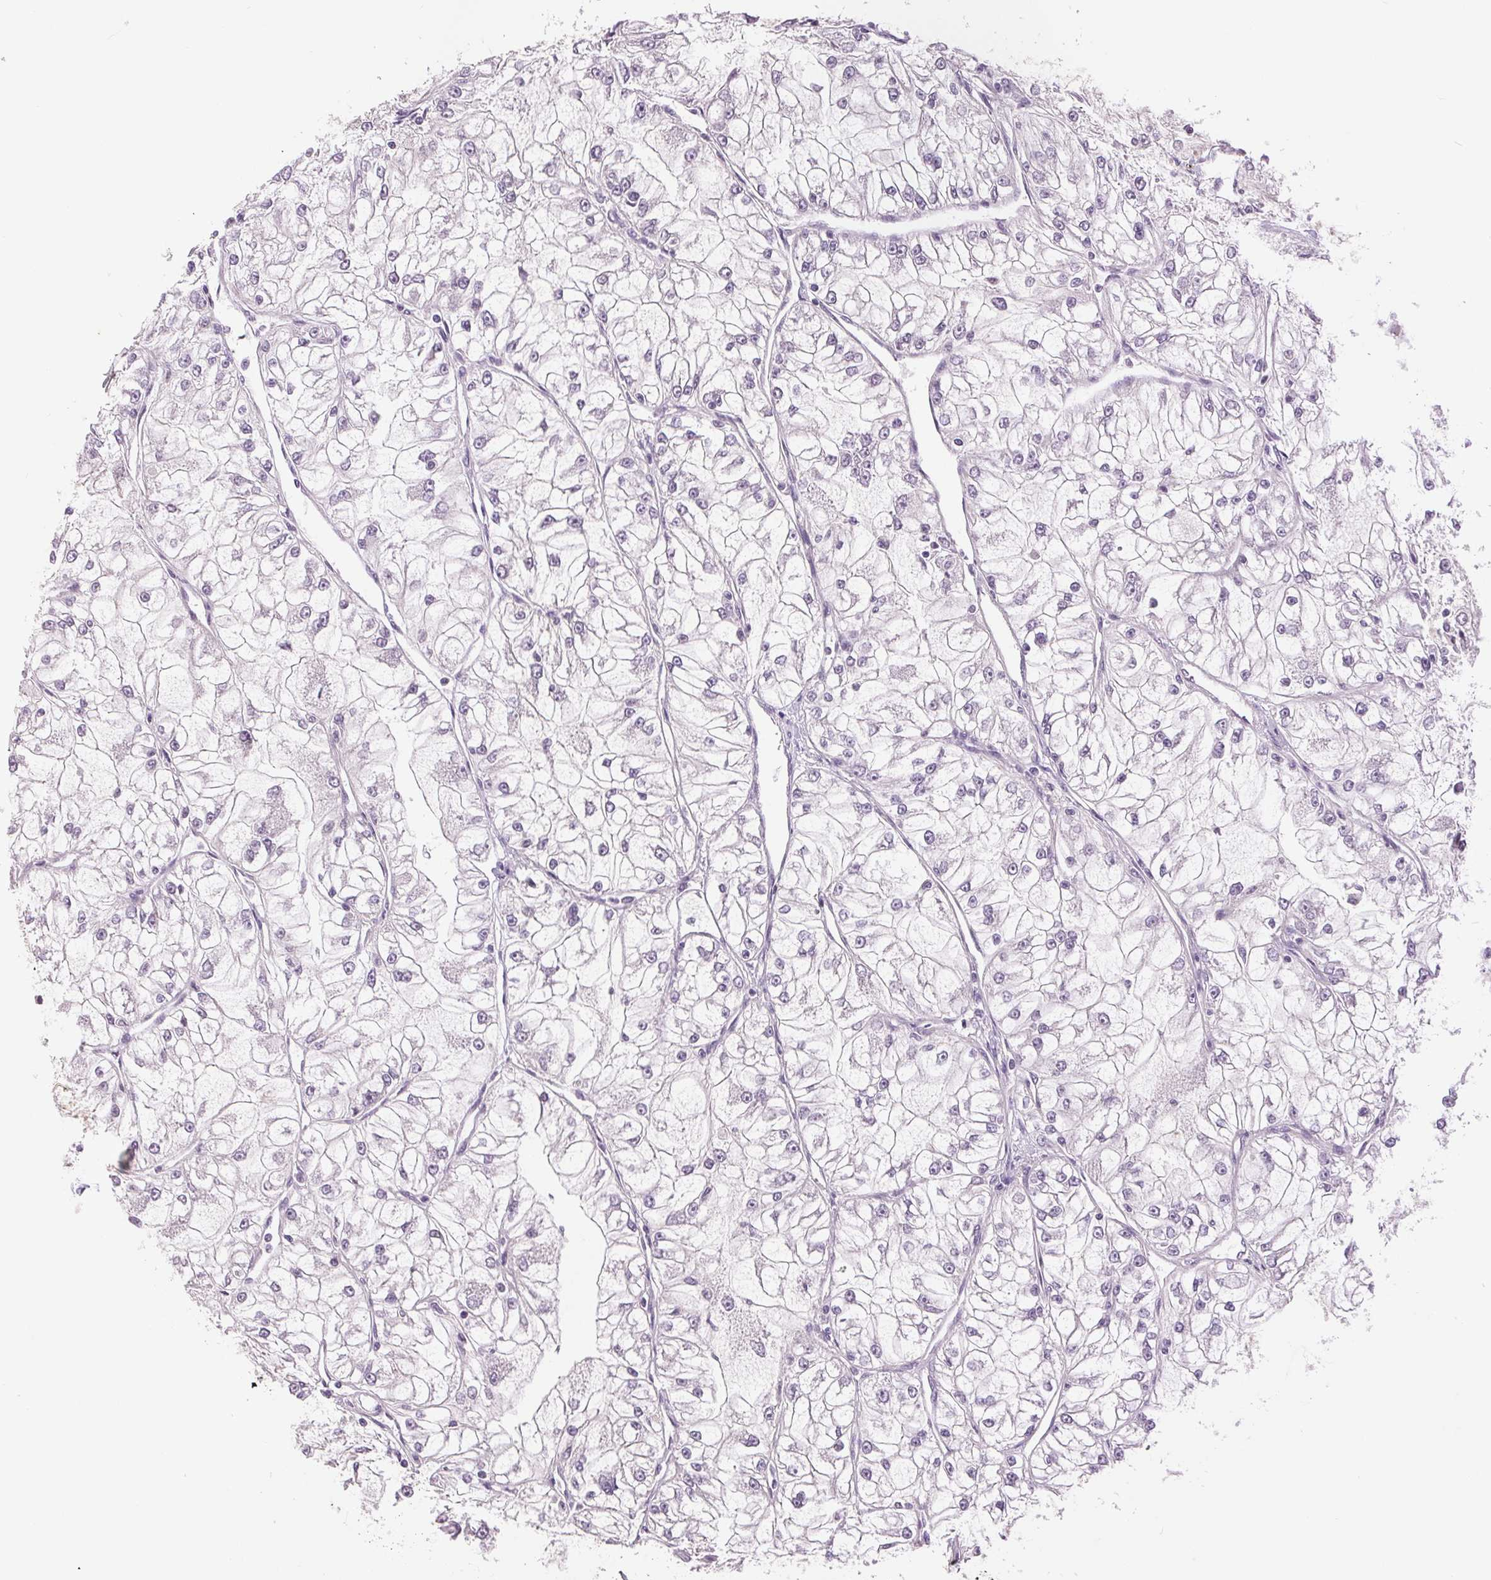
{"staining": {"intensity": "negative", "quantity": "none", "location": "none"}, "tissue": "renal cancer", "cell_type": "Tumor cells", "image_type": "cancer", "snomed": [{"axis": "morphology", "description": "Adenocarcinoma, NOS"}, {"axis": "topography", "description": "Kidney"}], "caption": "IHC micrograph of renal cancer stained for a protein (brown), which exhibits no staining in tumor cells. The staining was performed using DAB (3,3'-diaminobenzidine) to visualize the protein expression in brown, while the nuclei were stained in blue with hematoxylin (Magnification: 20x).", "gene": "FXYD4", "patient": {"sex": "female", "age": 72}}